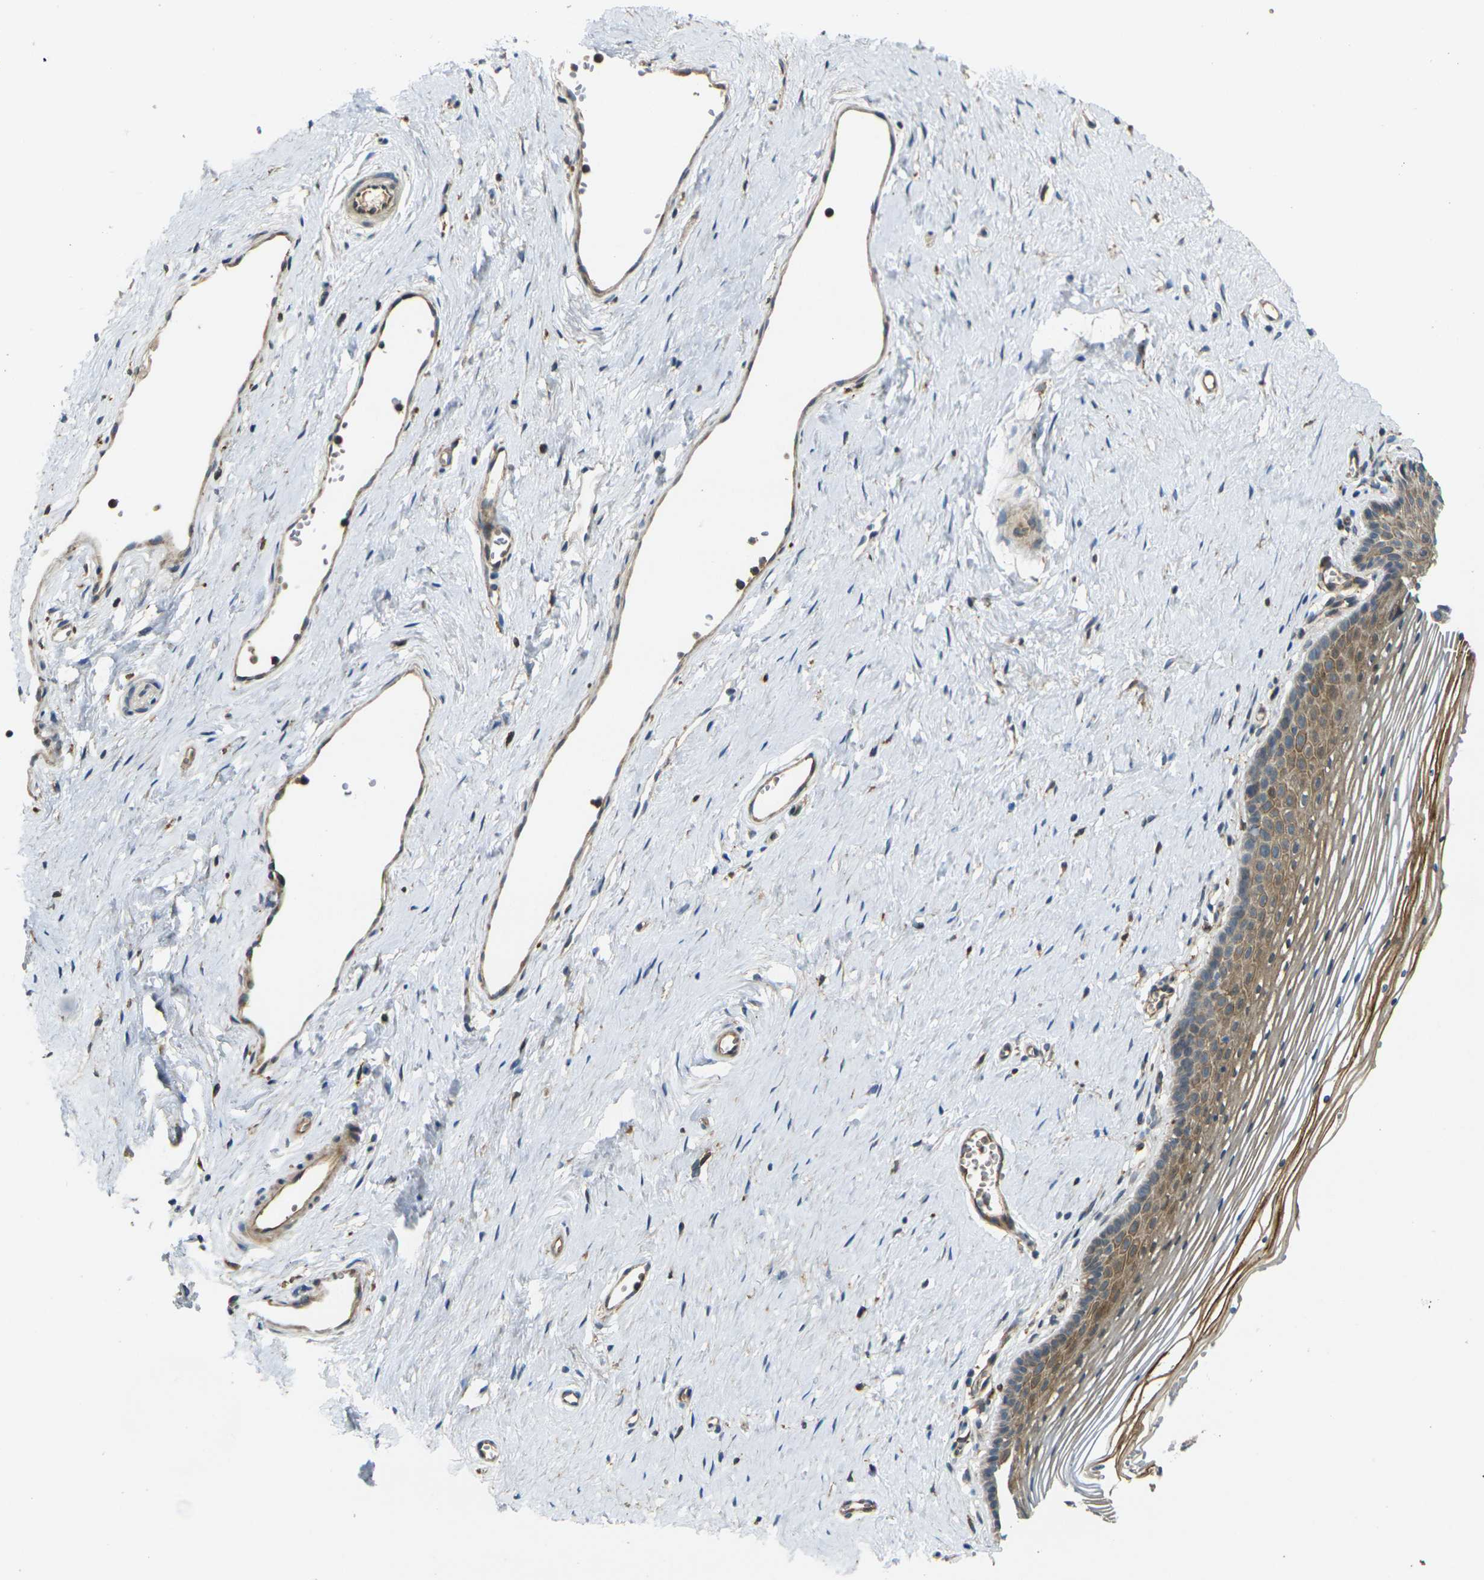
{"staining": {"intensity": "moderate", "quantity": ">75%", "location": "cytoplasmic/membranous"}, "tissue": "vagina", "cell_type": "Squamous epithelial cells", "image_type": "normal", "snomed": [{"axis": "morphology", "description": "Normal tissue, NOS"}, {"axis": "topography", "description": "Vagina"}], "caption": "Moderate cytoplasmic/membranous staining is seen in about >75% of squamous epithelial cells in benign vagina.", "gene": "FZD1", "patient": {"sex": "female", "age": 32}}